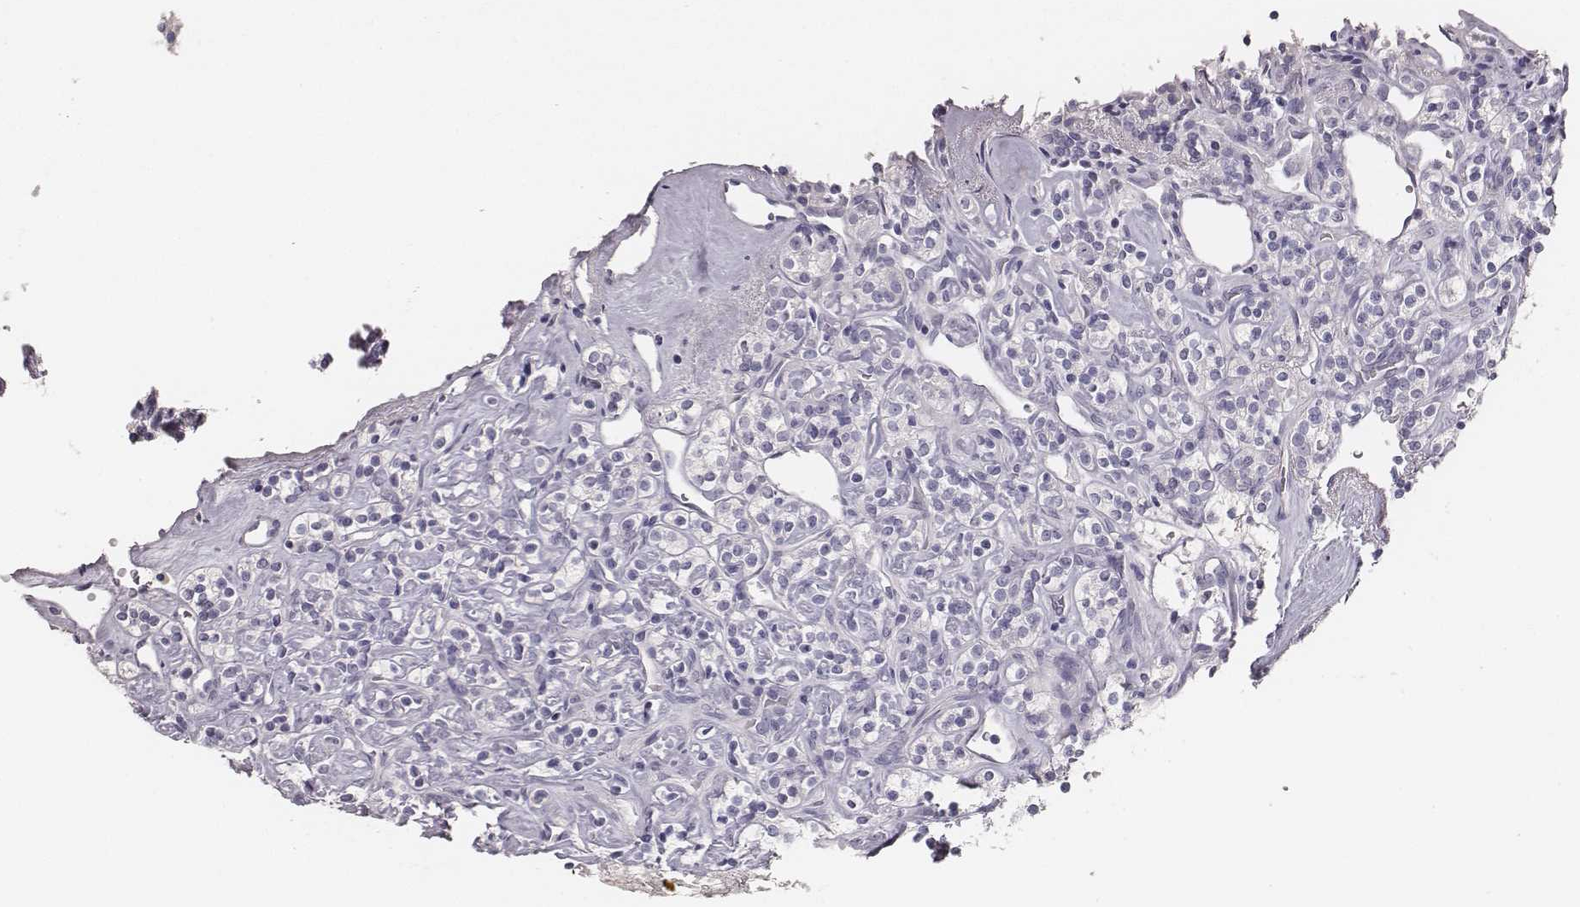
{"staining": {"intensity": "negative", "quantity": "none", "location": "none"}, "tissue": "renal cancer", "cell_type": "Tumor cells", "image_type": "cancer", "snomed": [{"axis": "morphology", "description": "Adenocarcinoma, NOS"}, {"axis": "topography", "description": "Kidney"}], "caption": "Histopathology image shows no significant protein expression in tumor cells of adenocarcinoma (renal).", "gene": "MYH6", "patient": {"sex": "male", "age": 77}}